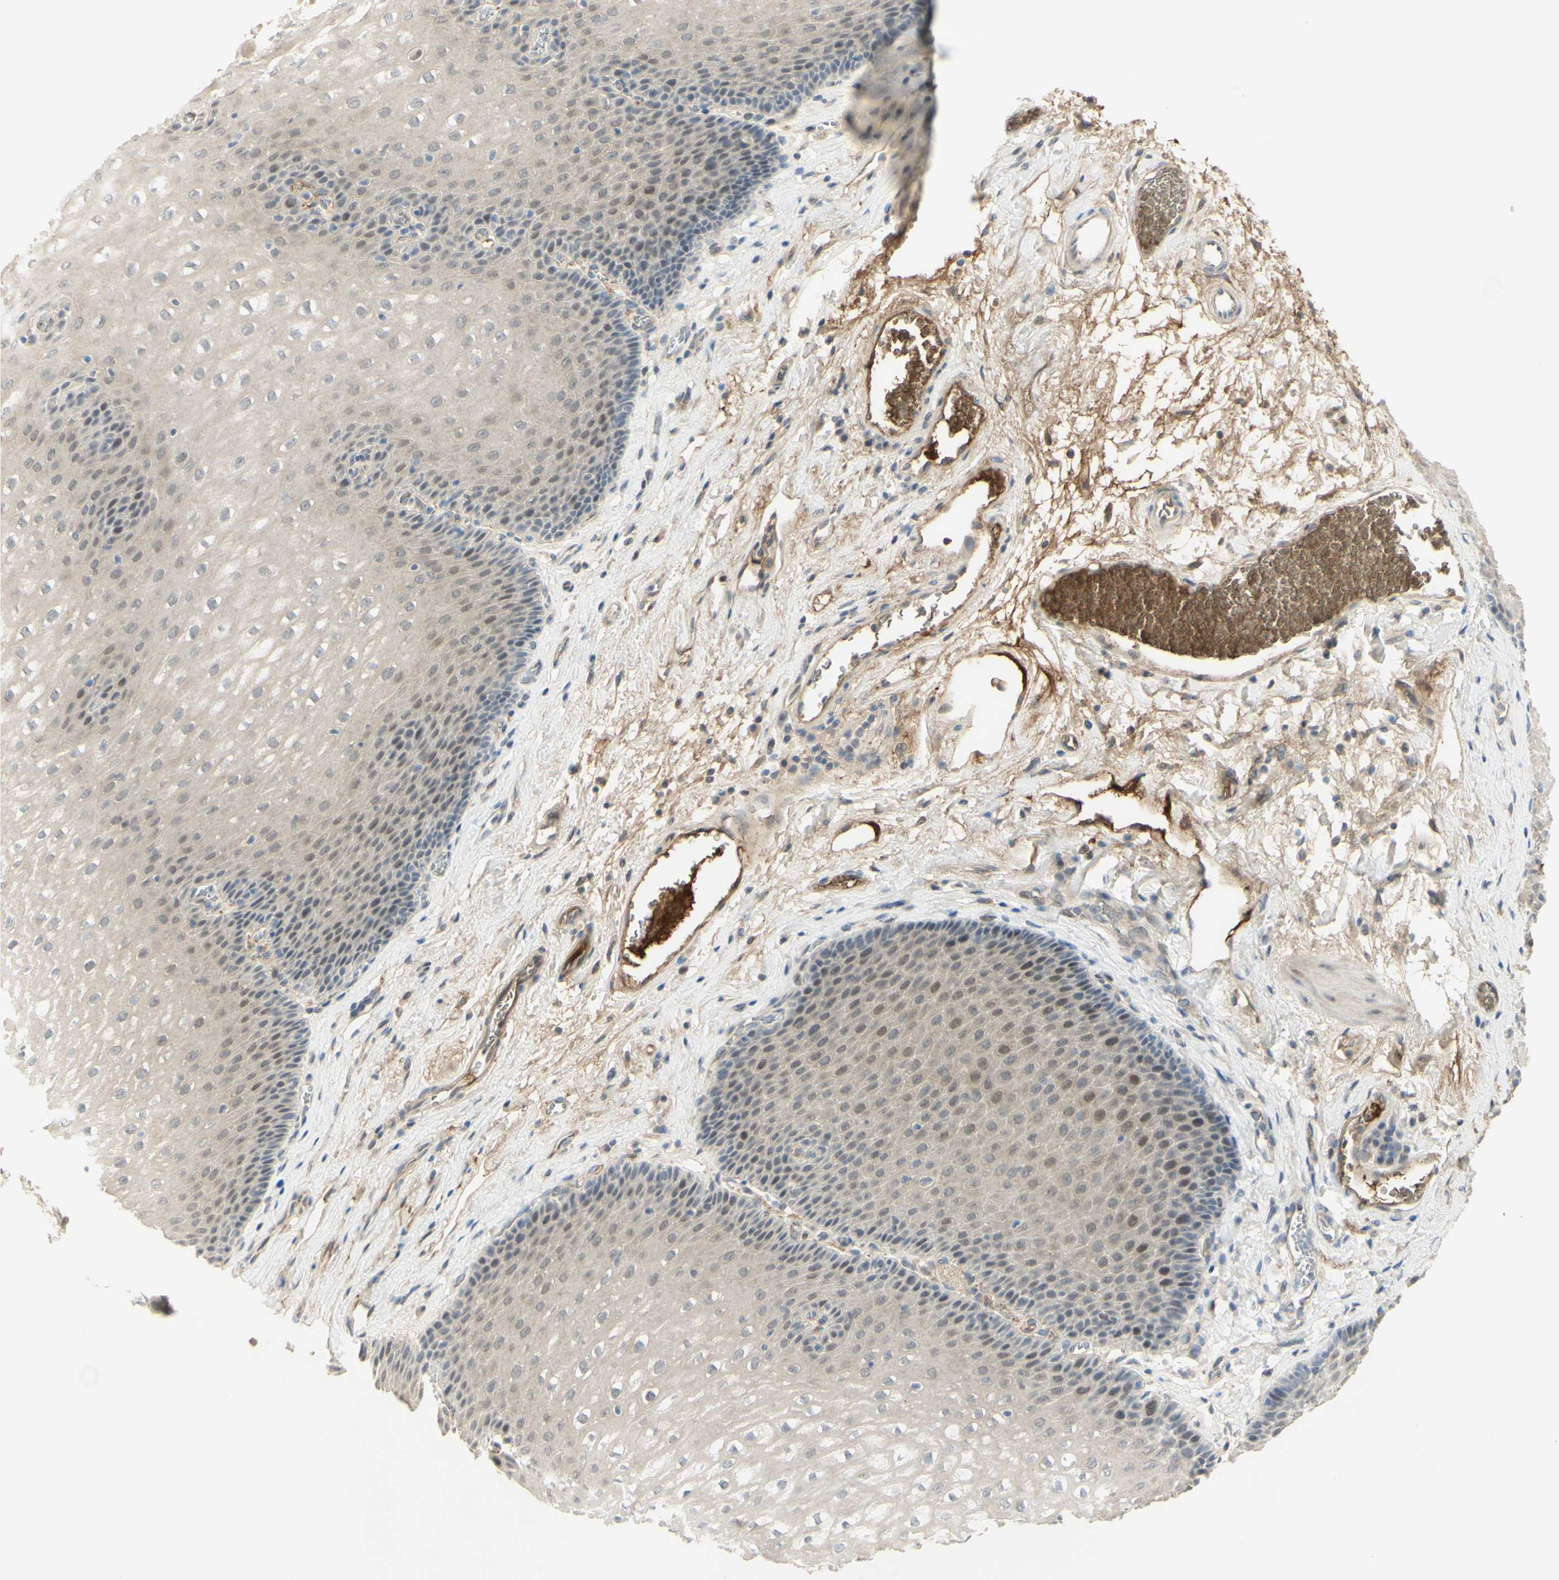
{"staining": {"intensity": "weak", "quantity": "<25%", "location": "cytoplasmic/membranous,nuclear"}, "tissue": "esophagus", "cell_type": "Squamous epithelial cells", "image_type": "normal", "snomed": [{"axis": "morphology", "description": "Normal tissue, NOS"}, {"axis": "topography", "description": "Esophagus"}], "caption": "An IHC photomicrograph of normal esophagus is shown. There is no staining in squamous epithelial cells of esophagus.", "gene": "ANGPT2", "patient": {"sex": "male", "age": 48}}